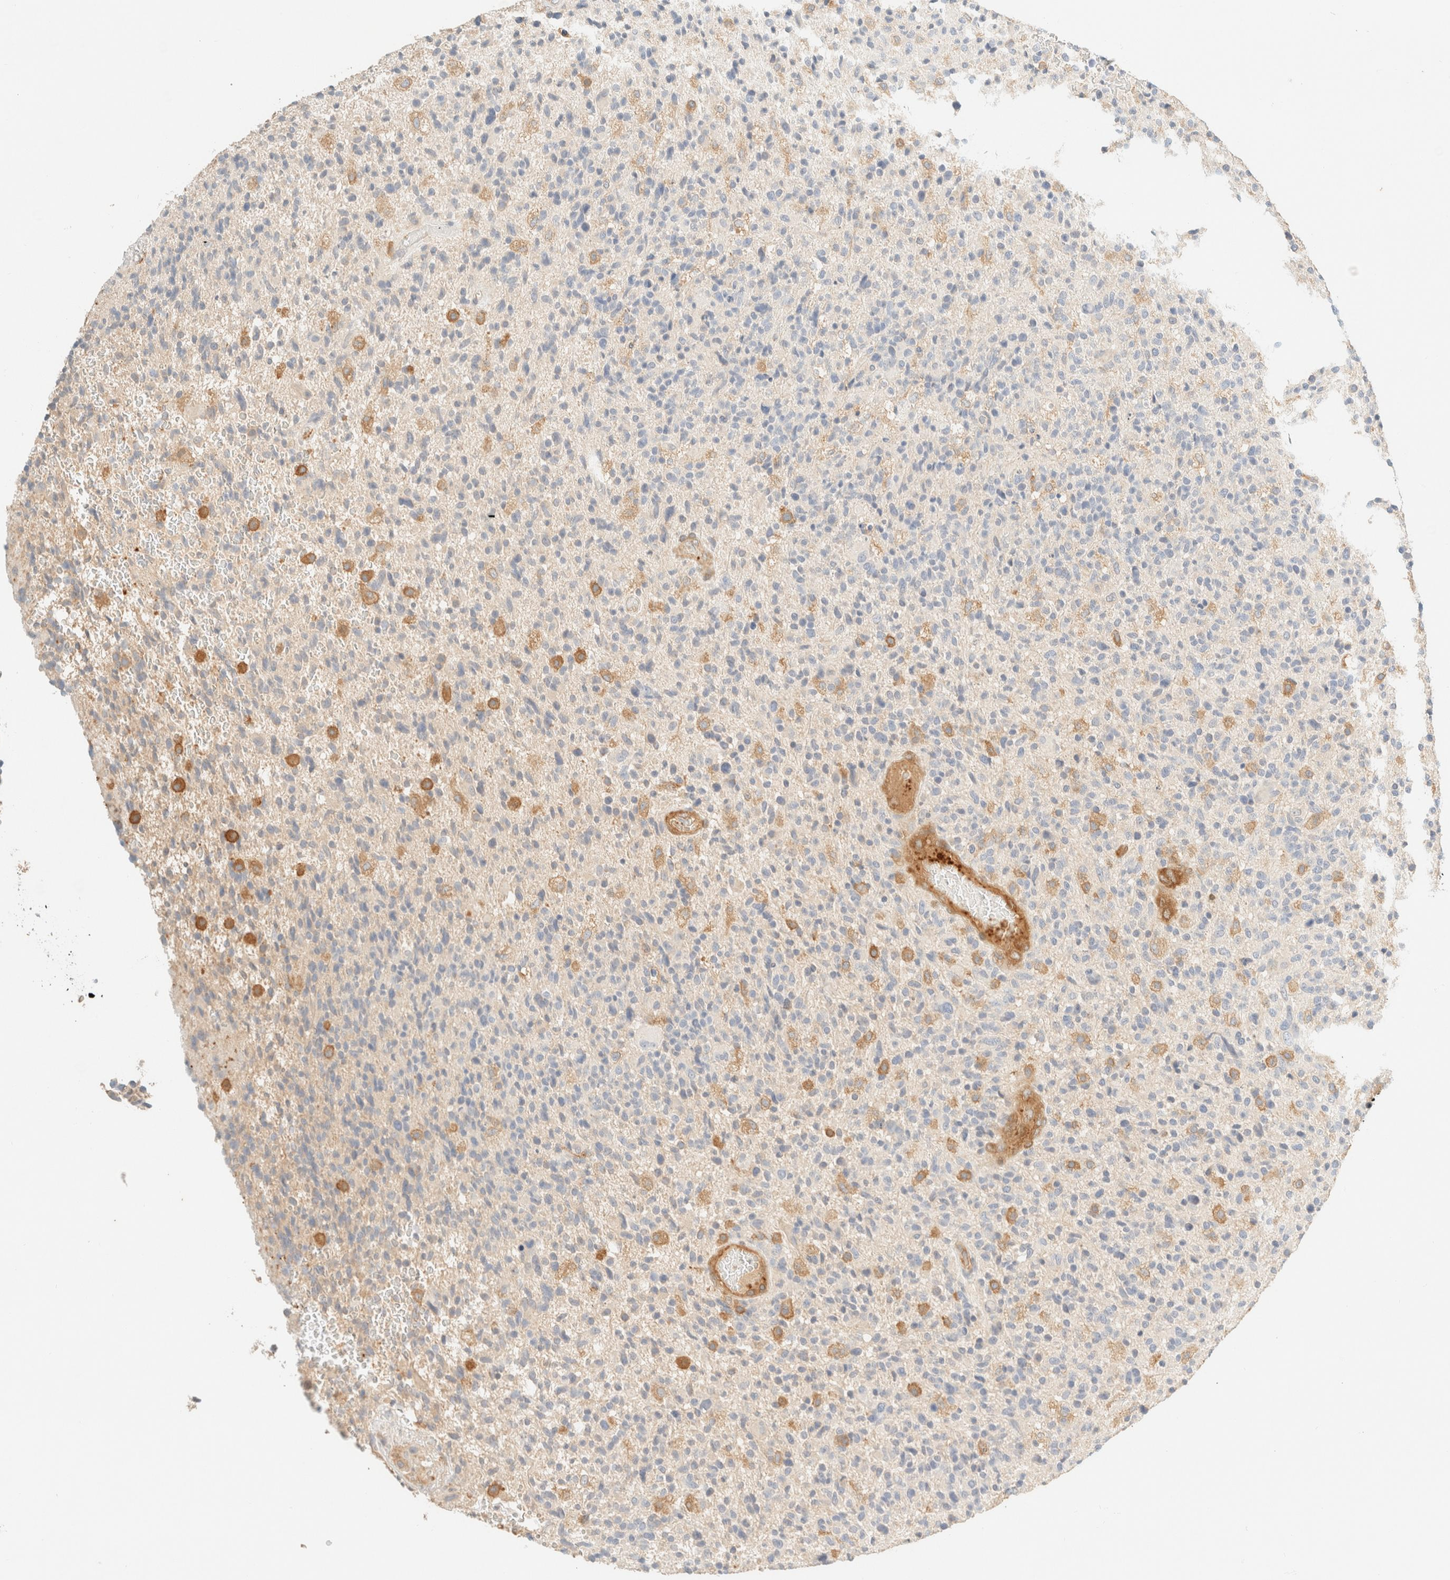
{"staining": {"intensity": "negative", "quantity": "none", "location": "none"}, "tissue": "glioma", "cell_type": "Tumor cells", "image_type": "cancer", "snomed": [{"axis": "morphology", "description": "Glioma, malignant, High grade"}, {"axis": "topography", "description": "Brain"}], "caption": "Protein analysis of glioma reveals no significant staining in tumor cells.", "gene": "FHOD1", "patient": {"sex": "male", "age": 72}}